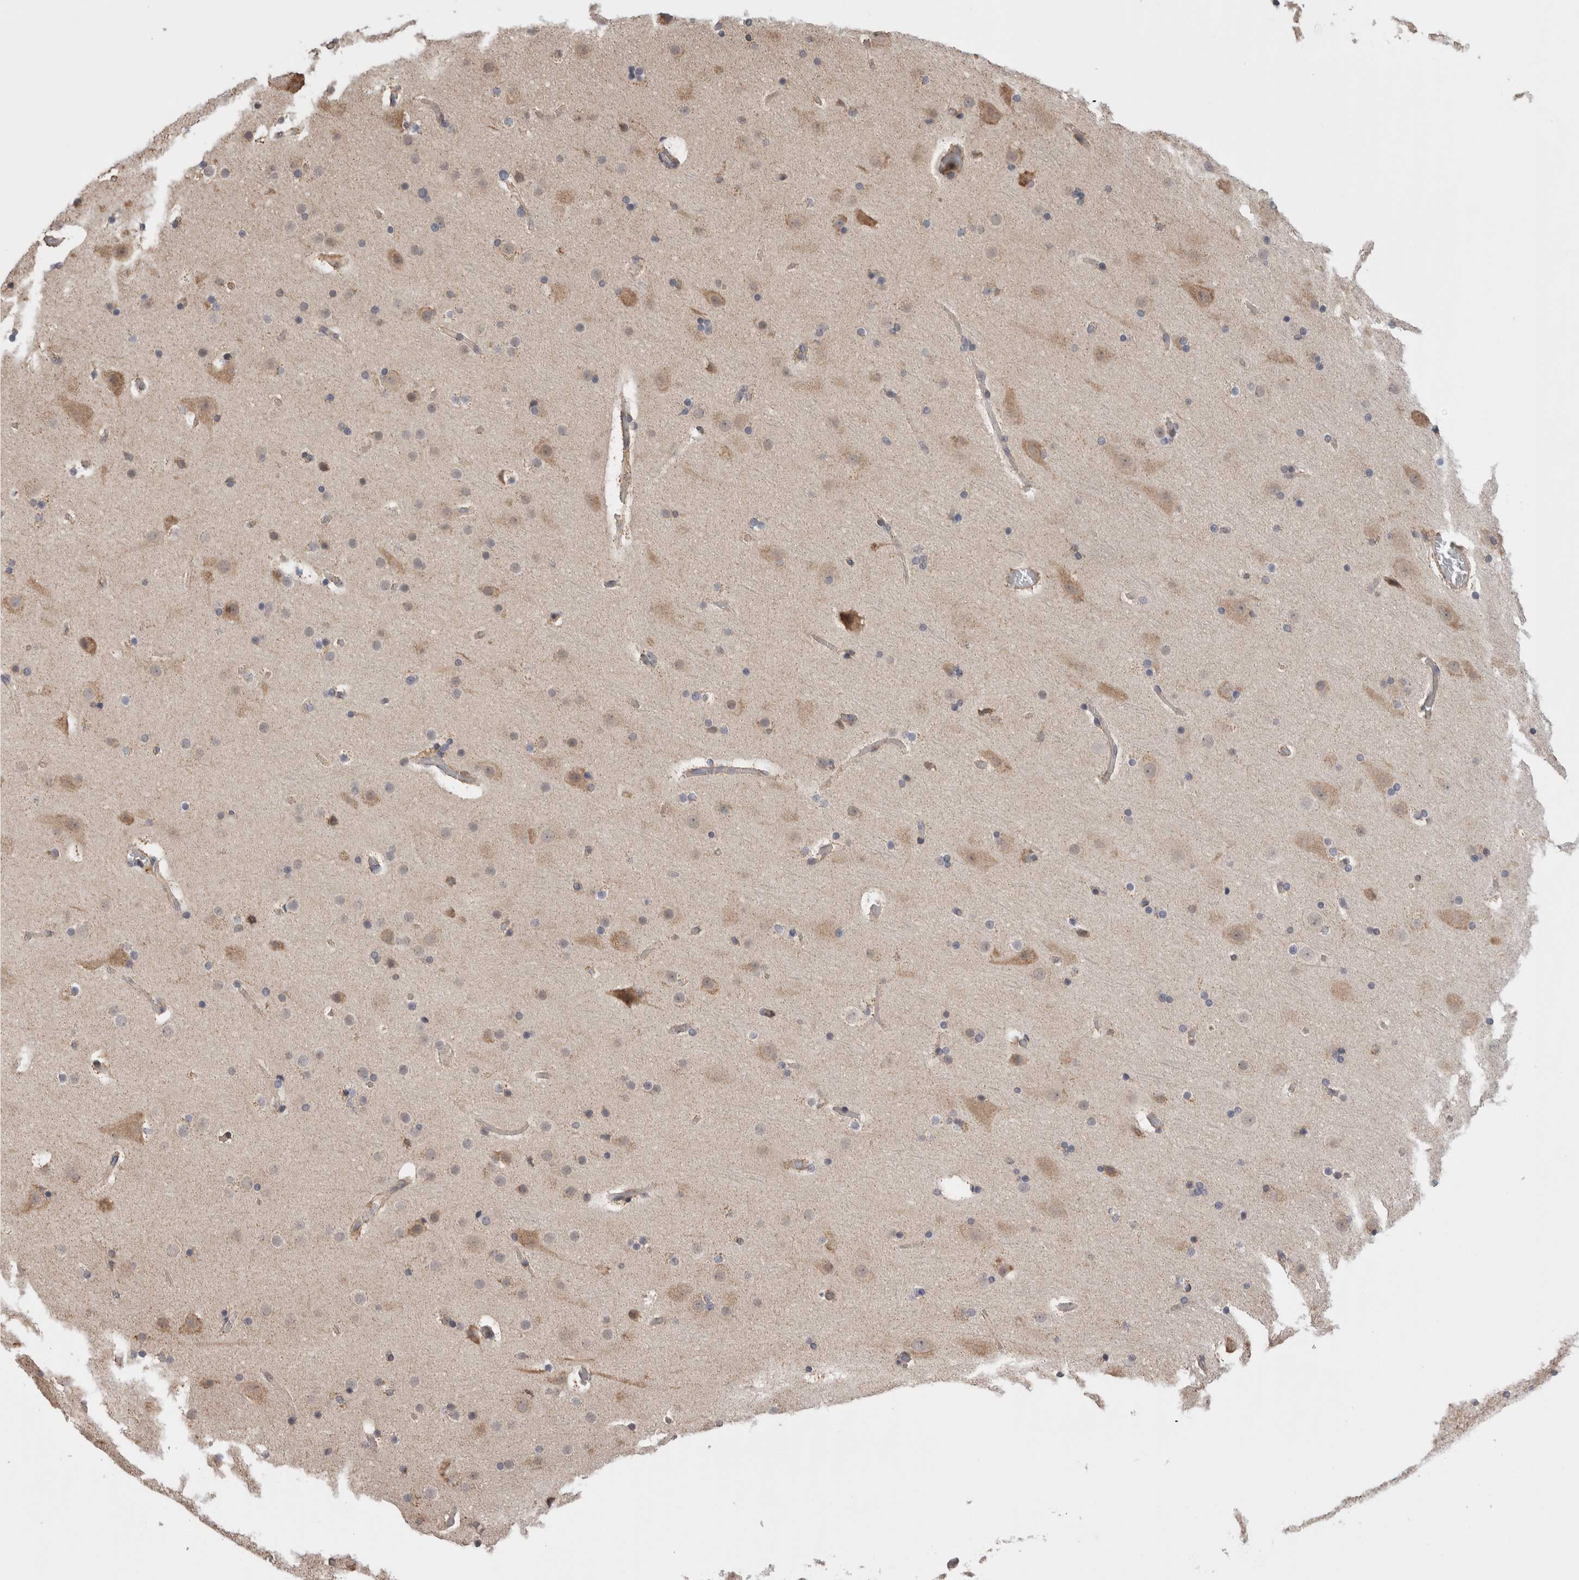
{"staining": {"intensity": "weak", "quantity": ">75%", "location": "cytoplasmic/membranous"}, "tissue": "cerebral cortex", "cell_type": "Endothelial cells", "image_type": "normal", "snomed": [{"axis": "morphology", "description": "Normal tissue, NOS"}, {"axis": "topography", "description": "Cerebral cortex"}], "caption": "Immunohistochemical staining of unremarkable human cerebral cortex exhibits weak cytoplasmic/membranous protein positivity in approximately >75% of endothelial cells. The protein is stained brown, and the nuclei are stained in blue (DAB (3,3'-diaminobenzidine) IHC with brightfield microscopy, high magnification).", "gene": "SMAP2", "patient": {"sex": "male", "age": 57}}